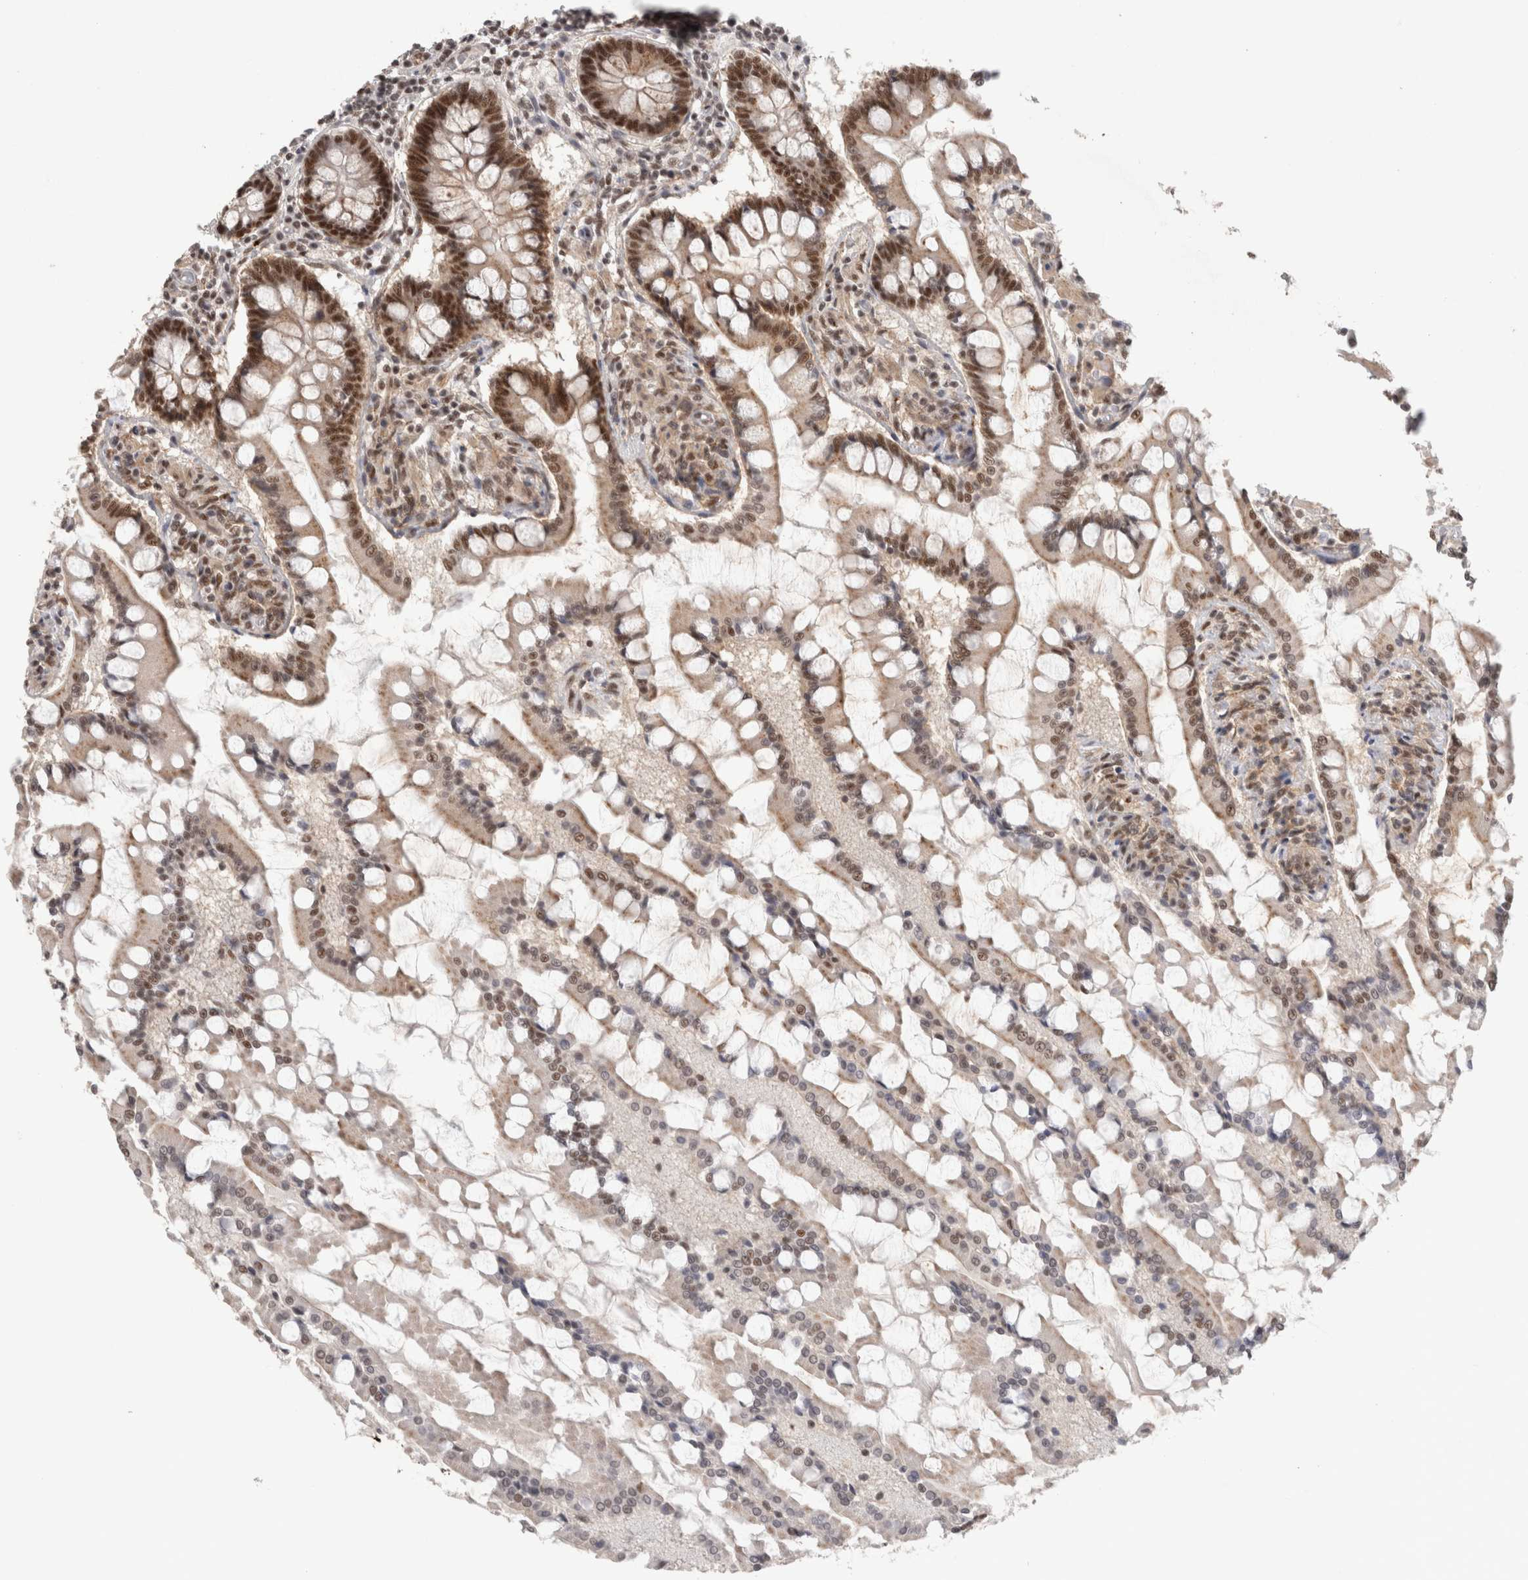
{"staining": {"intensity": "strong", "quantity": "25%-75%", "location": "nuclear"}, "tissue": "small intestine", "cell_type": "Glandular cells", "image_type": "normal", "snomed": [{"axis": "morphology", "description": "Normal tissue, NOS"}, {"axis": "topography", "description": "Small intestine"}], "caption": "Normal small intestine displays strong nuclear staining in about 25%-75% of glandular cells (Brightfield microscopy of DAB IHC at high magnification)..", "gene": "ZNF830", "patient": {"sex": "male", "age": 41}}